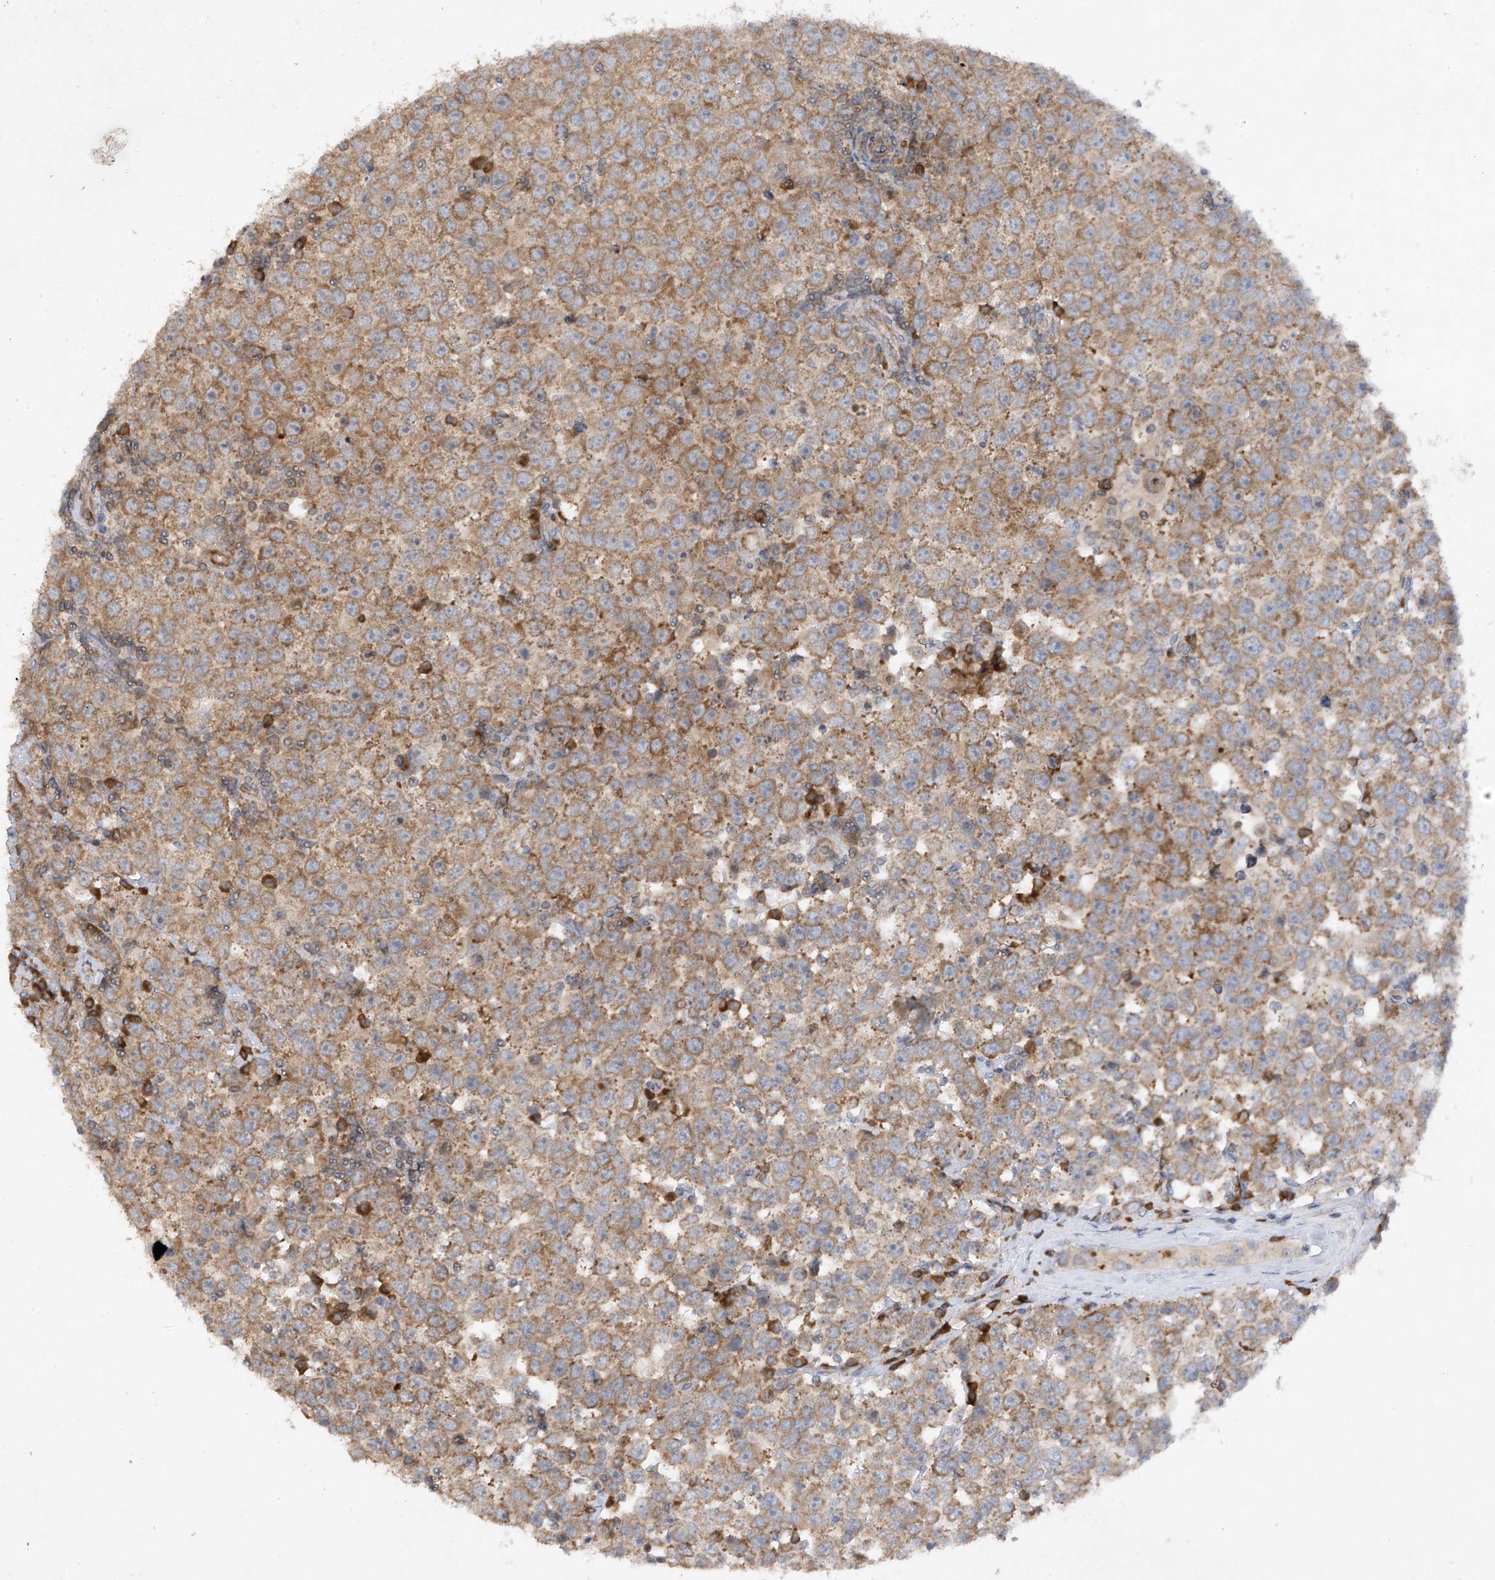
{"staining": {"intensity": "moderate", "quantity": ">75%", "location": "cytoplasmic/membranous"}, "tissue": "testis cancer", "cell_type": "Tumor cells", "image_type": "cancer", "snomed": [{"axis": "morphology", "description": "Seminoma, NOS"}, {"axis": "topography", "description": "Testis"}], "caption": "IHC staining of seminoma (testis), which exhibits medium levels of moderate cytoplasmic/membranous positivity in approximately >75% of tumor cells indicating moderate cytoplasmic/membranous protein positivity. The staining was performed using DAB (3,3'-diaminobenzidine) (brown) for protein detection and nuclei were counterstained in hematoxylin (blue).", "gene": "RPL34", "patient": {"sex": "male", "age": 28}}